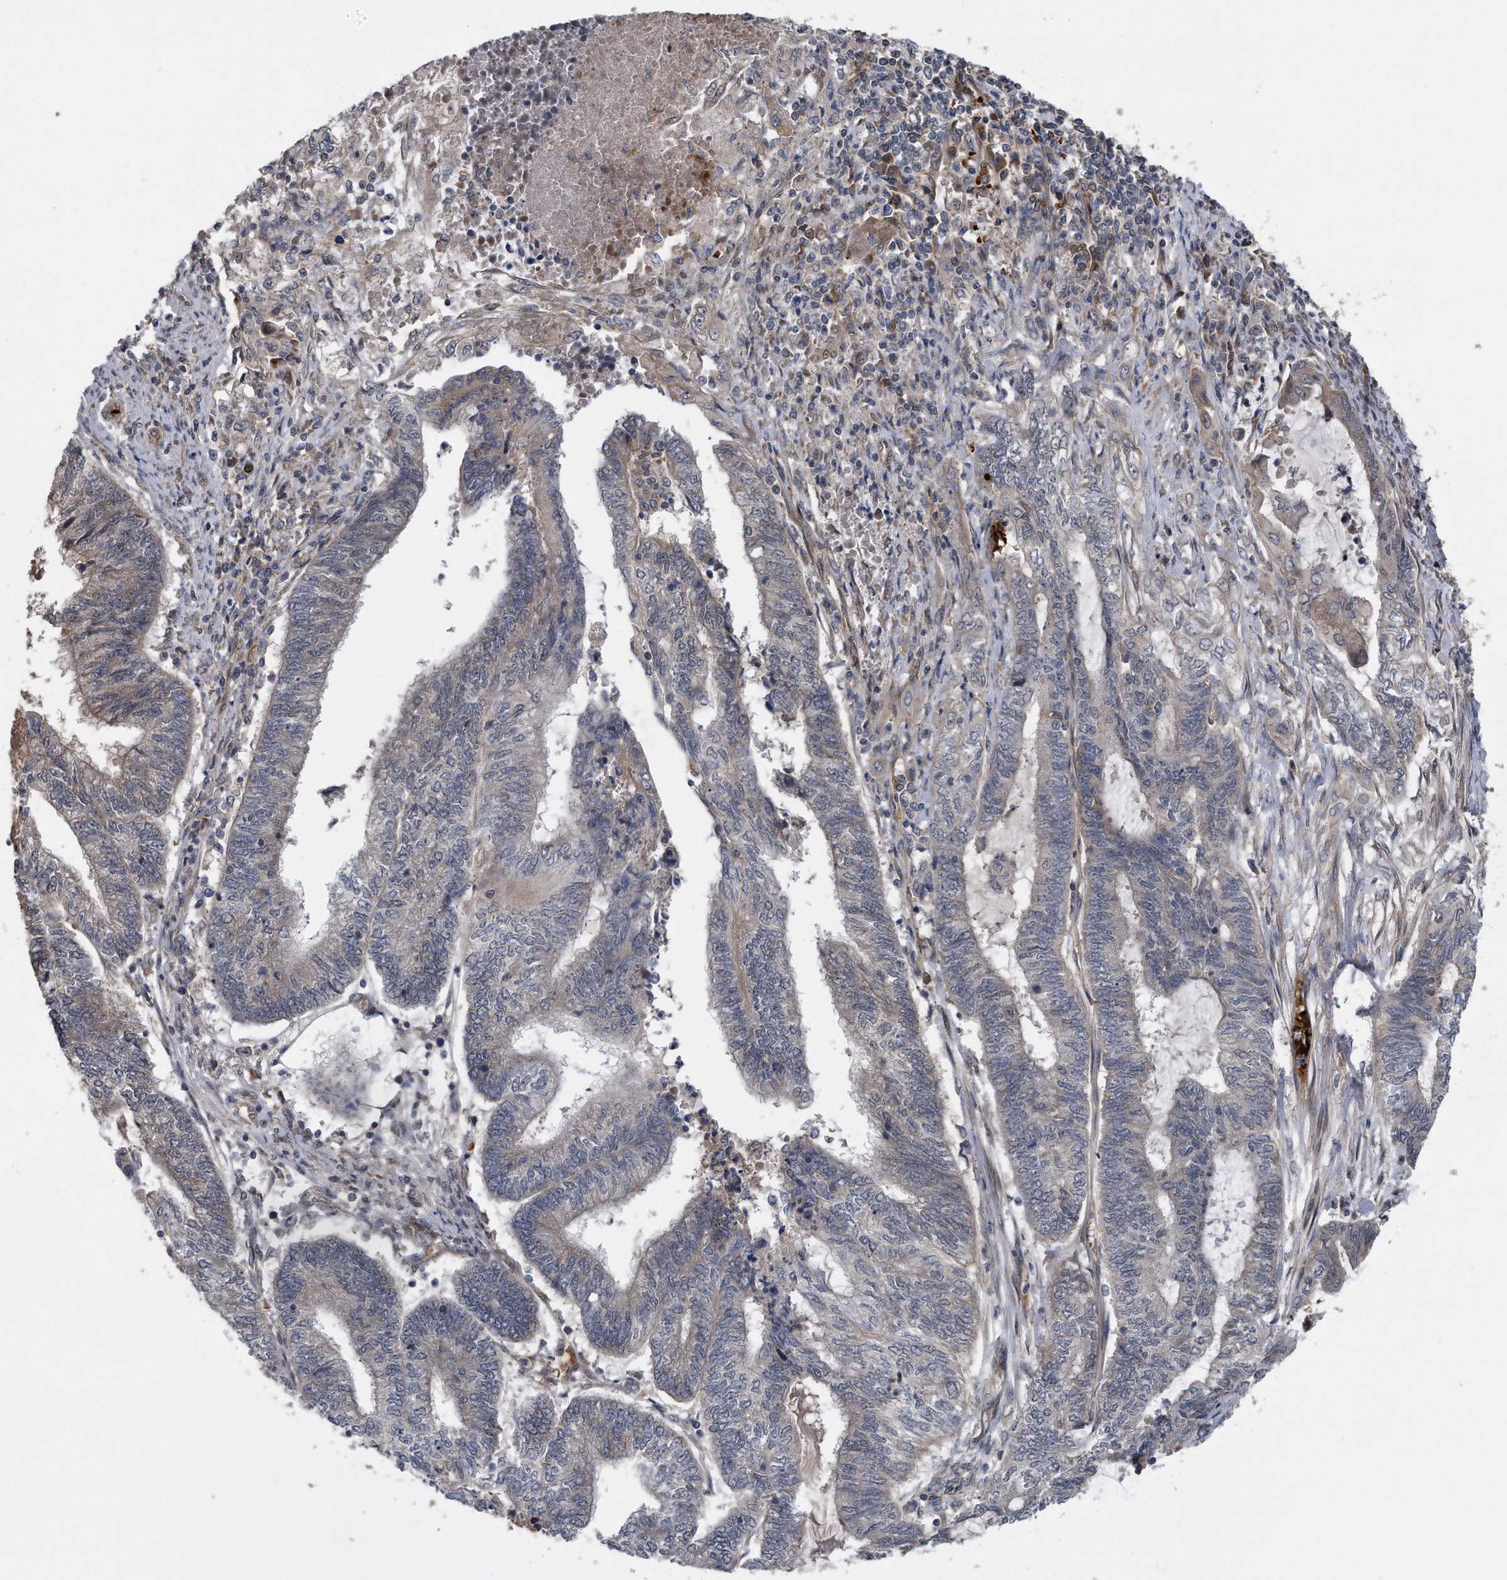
{"staining": {"intensity": "negative", "quantity": "none", "location": "none"}, "tissue": "endometrial cancer", "cell_type": "Tumor cells", "image_type": "cancer", "snomed": [{"axis": "morphology", "description": "Adenocarcinoma, NOS"}, {"axis": "topography", "description": "Uterus"}, {"axis": "topography", "description": "Endometrium"}], "caption": "Immunohistochemical staining of human adenocarcinoma (endometrial) demonstrates no significant staining in tumor cells. (Brightfield microscopy of DAB (3,3'-diaminobenzidine) immunohistochemistry (IHC) at high magnification).", "gene": "ZNF79", "patient": {"sex": "female", "age": 70}}